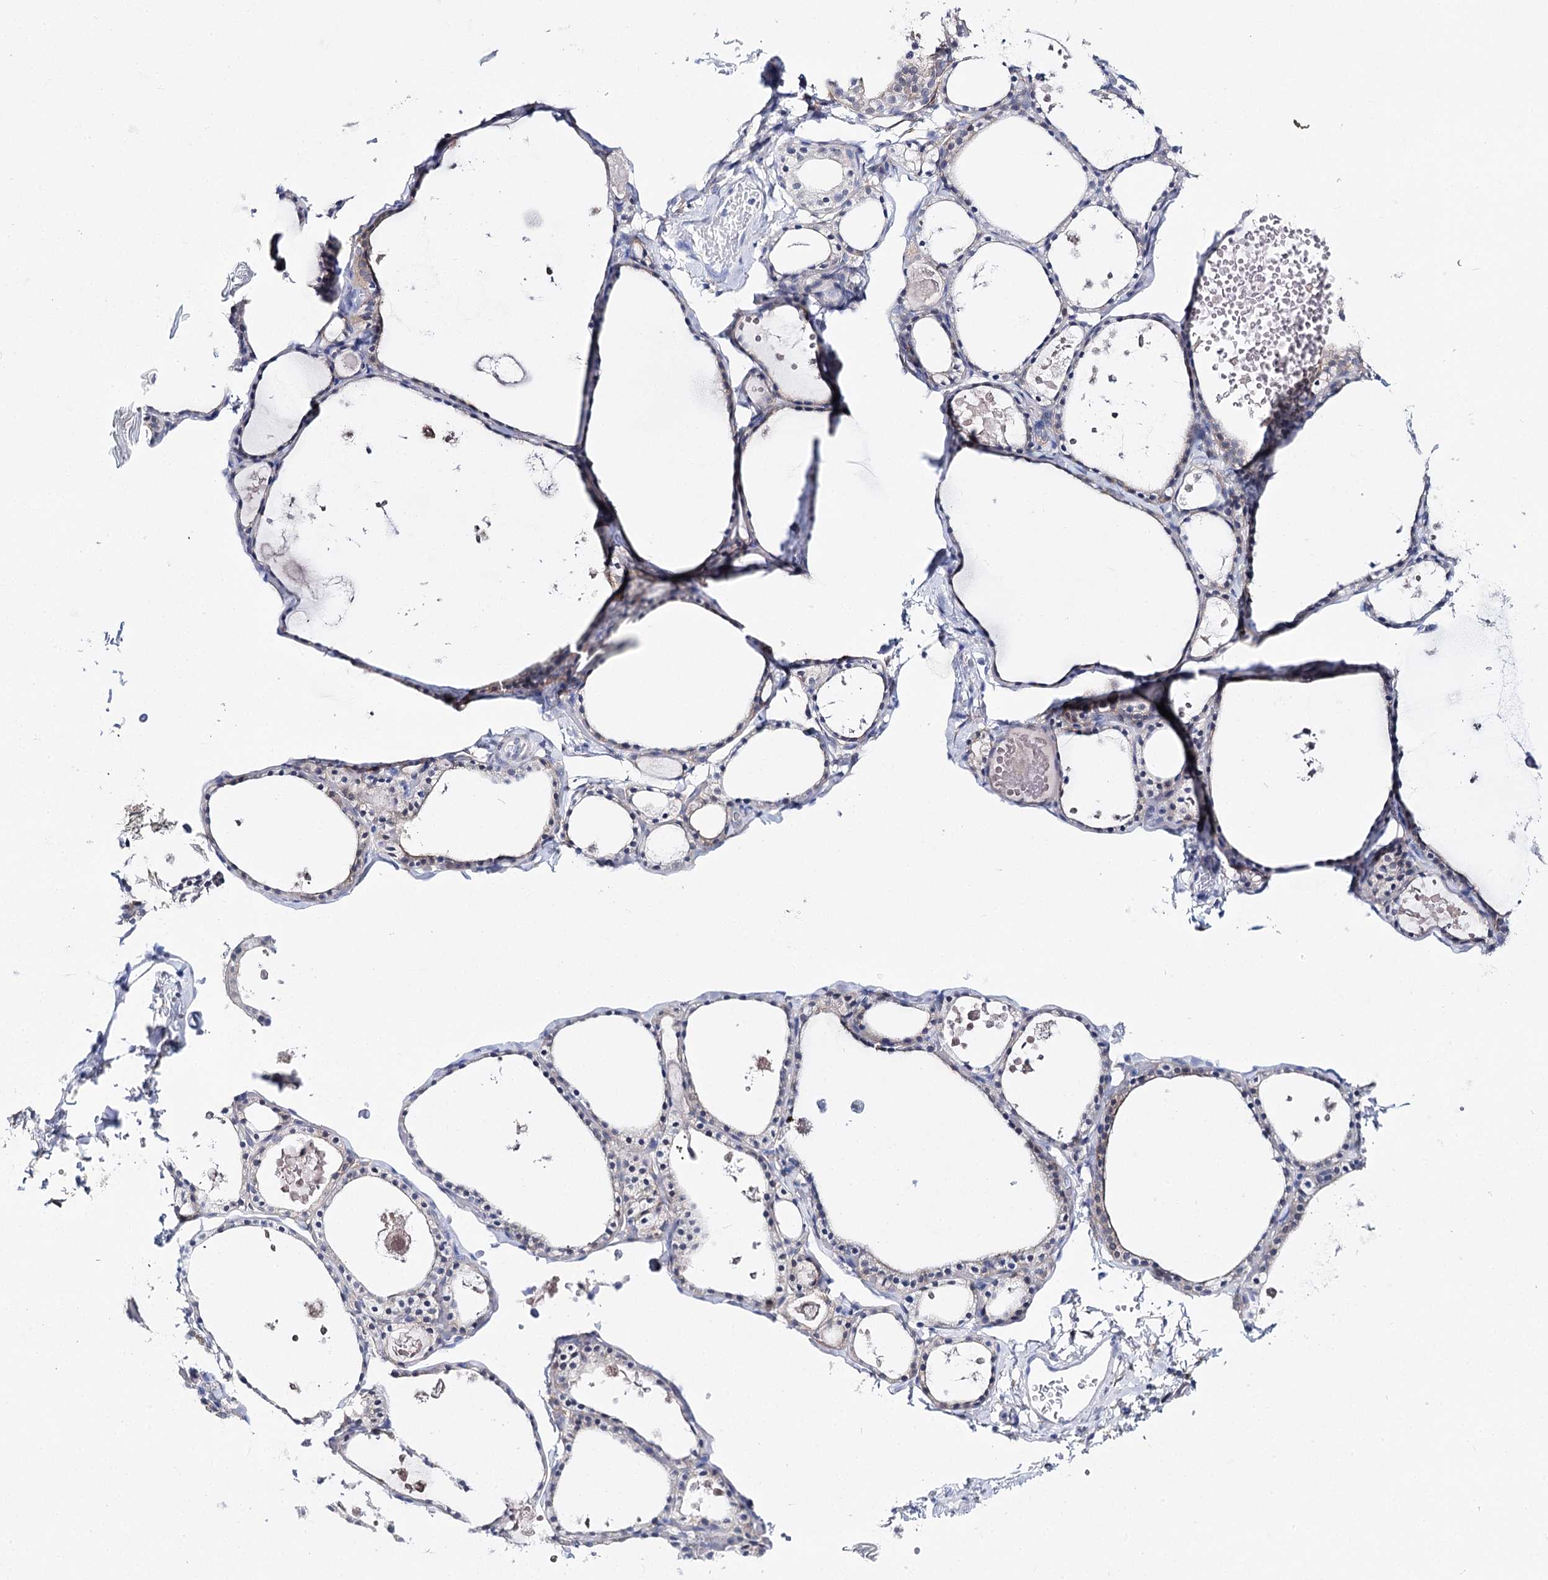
{"staining": {"intensity": "negative", "quantity": "none", "location": "none"}, "tissue": "thyroid gland", "cell_type": "Glandular cells", "image_type": "normal", "snomed": [{"axis": "morphology", "description": "Normal tissue, NOS"}, {"axis": "topography", "description": "Thyroid gland"}], "caption": "IHC histopathology image of normal human thyroid gland stained for a protein (brown), which shows no expression in glandular cells.", "gene": "UGDH", "patient": {"sex": "male", "age": 56}}